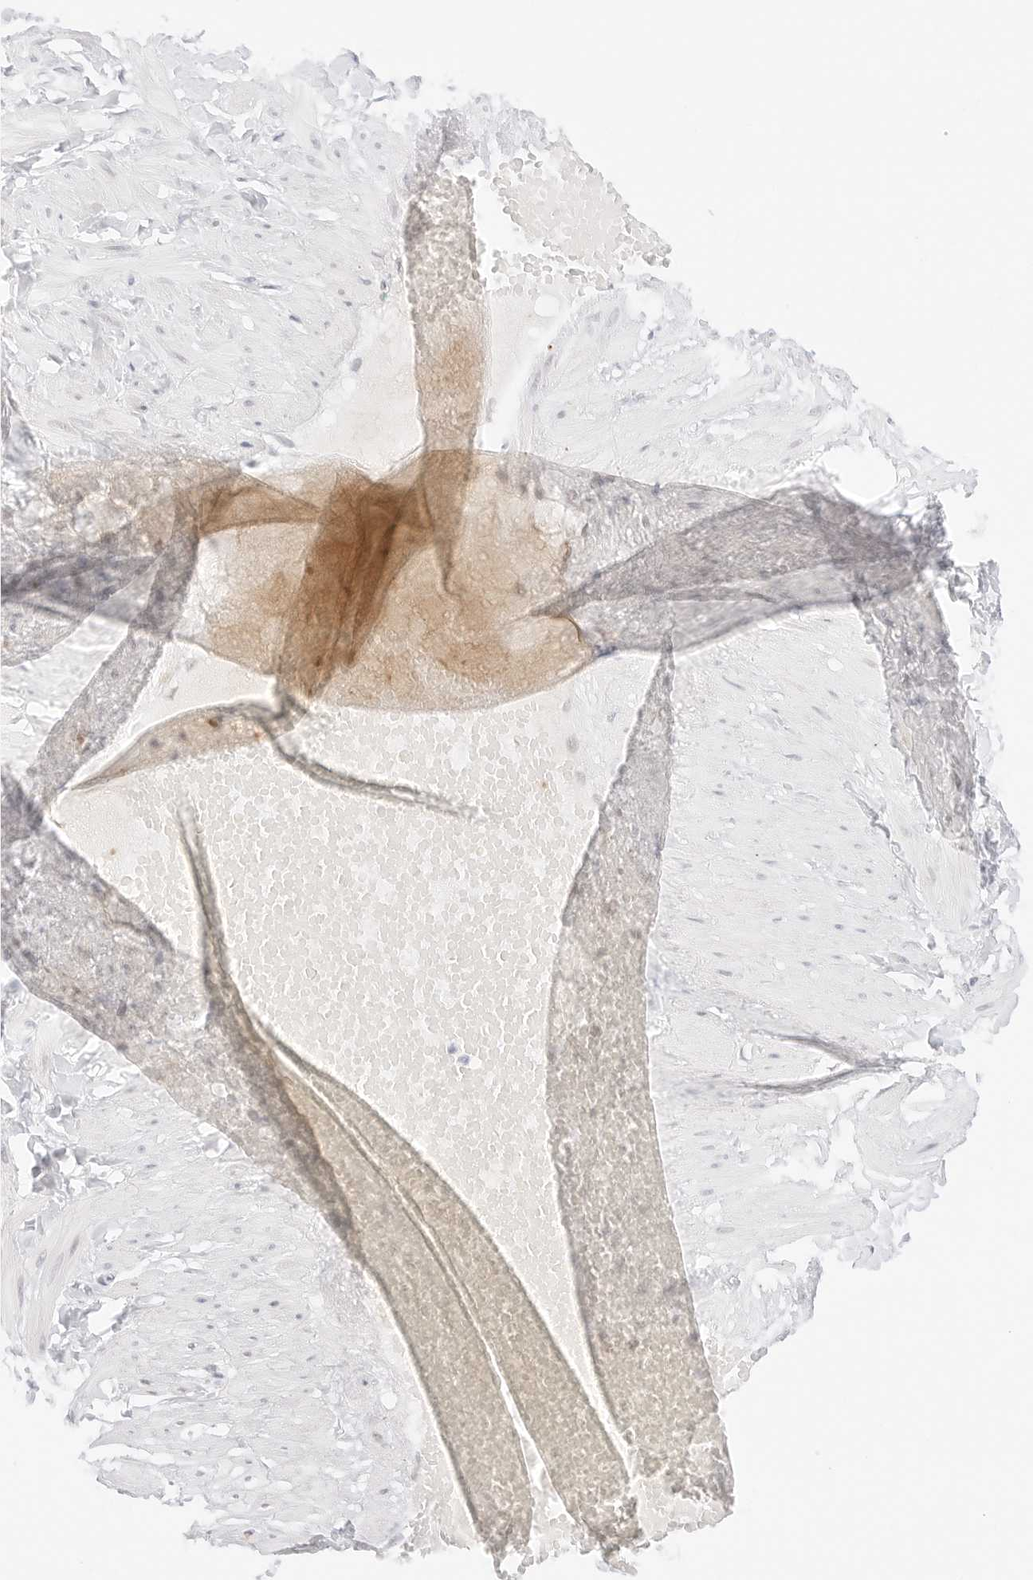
{"staining": {"intensity": "negative", "quantity": "none", "location": "none"}, "tissue": "adipose tissue", "cell_type": "Adipocytes", "image_type": "normal", "snomed": [{"axis": "morphology", "description": "Normal tissue, NOS"}, {"axis": "topography", "description": "Adipose tissue"}, {"axis": "topography", "description": "Vascular tissue"}, {"axis": "topography", "description": "Peripheral nerve tissue"}], "caption": "Immunohistochemistry of unremarkable adipose tissue displays no expression in adipocytes.", "gene": "CDH1", "patient": {"sex": "male", "age": 25}}